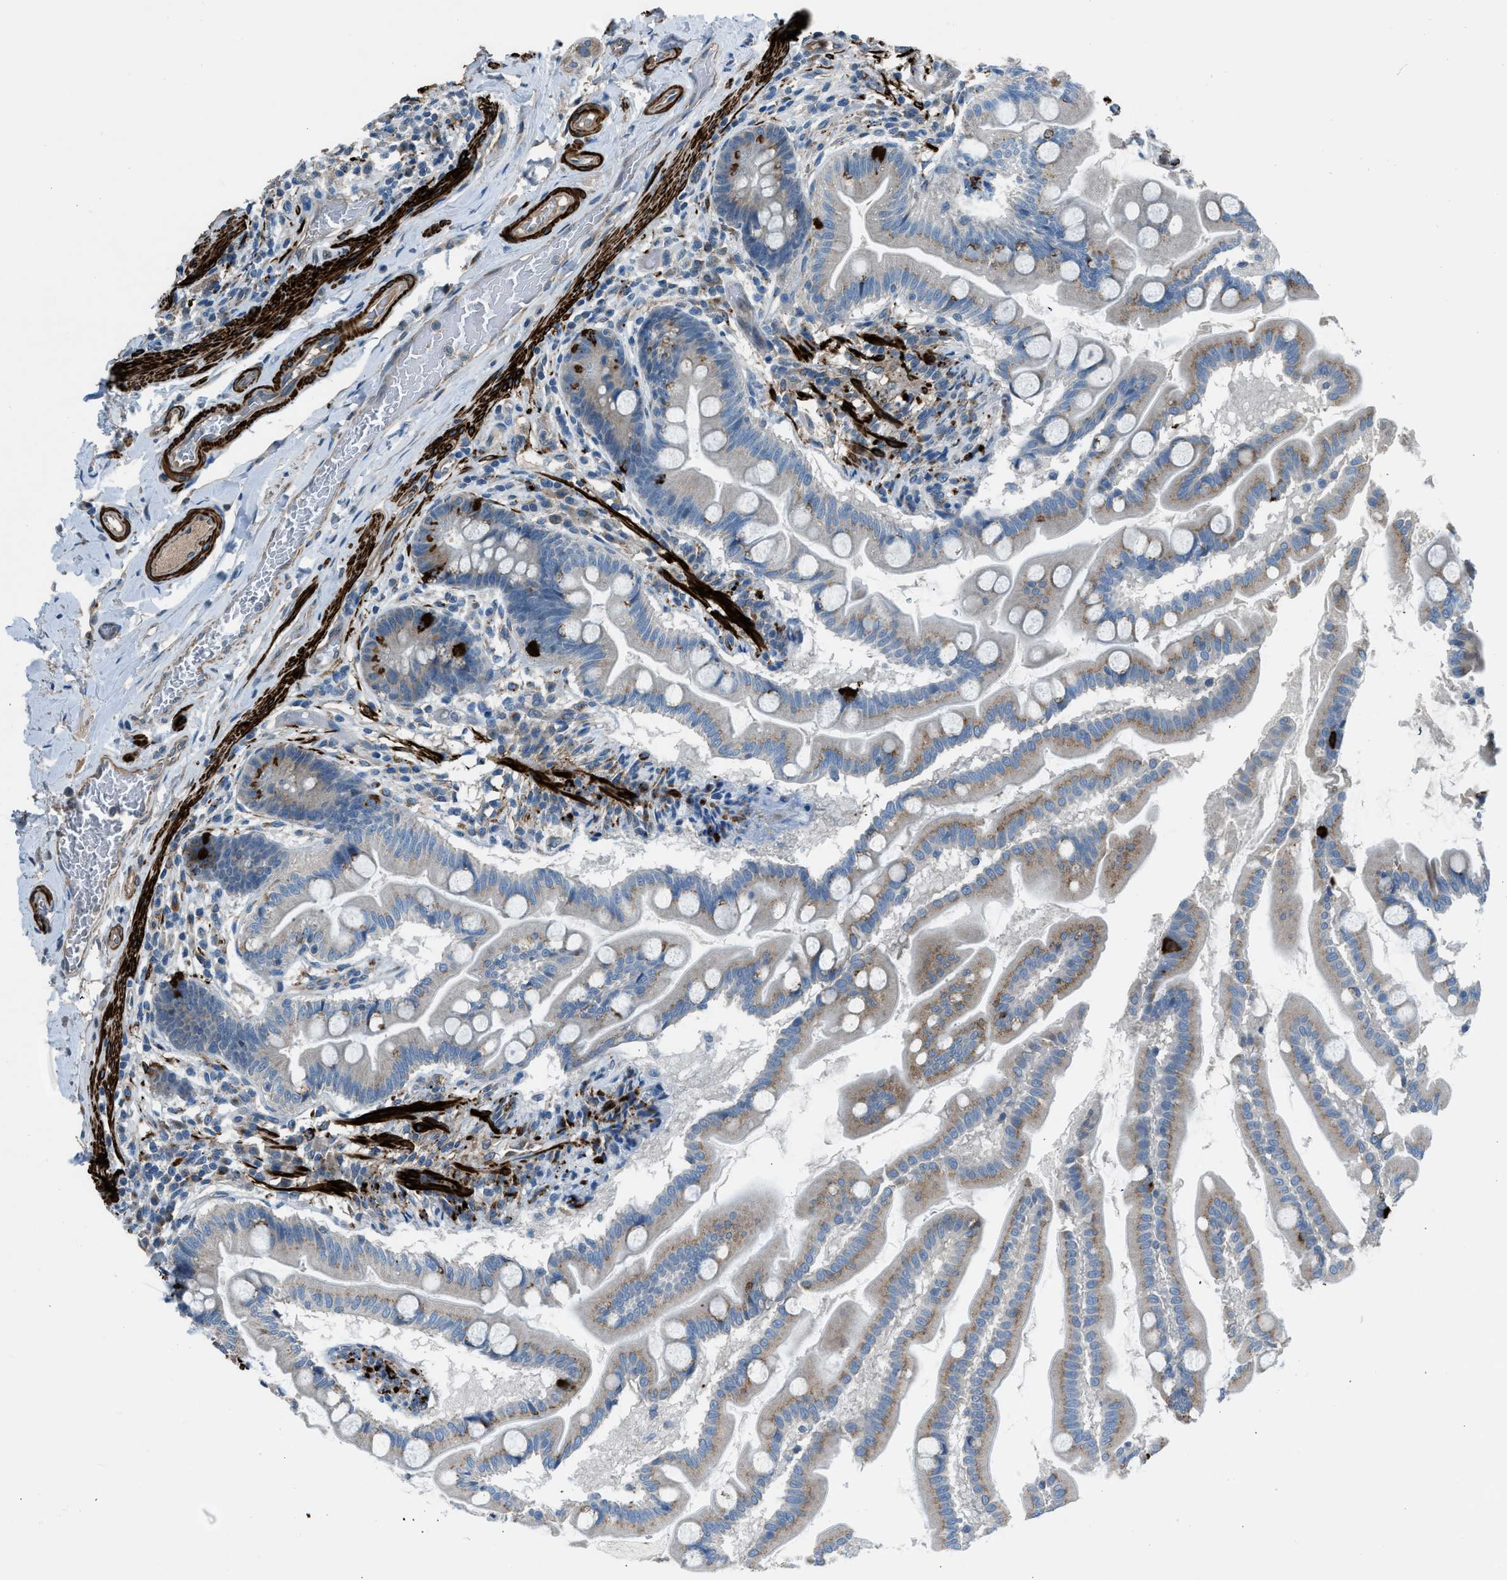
{"staining": {"intensity": "strong", "quantity": "<25%", "location": "cytoplasmic/membranous"}, "tissue": "small intestine", "cell_type": "Glandular cells", "image_type": "normal", "snomed": [{"axis": "morphology", "description": "Normal tissue, NOS"}, {"axis": "topography", "description": "Small intestine"}], "caption": "Small intestine stained with a brown dye demonstrates strong cytoplasmic/membranous positive expression in approximately <25% of glandular cells.", "gene": "LMBR1", "patient": {"sex": "female", "age": 56}}